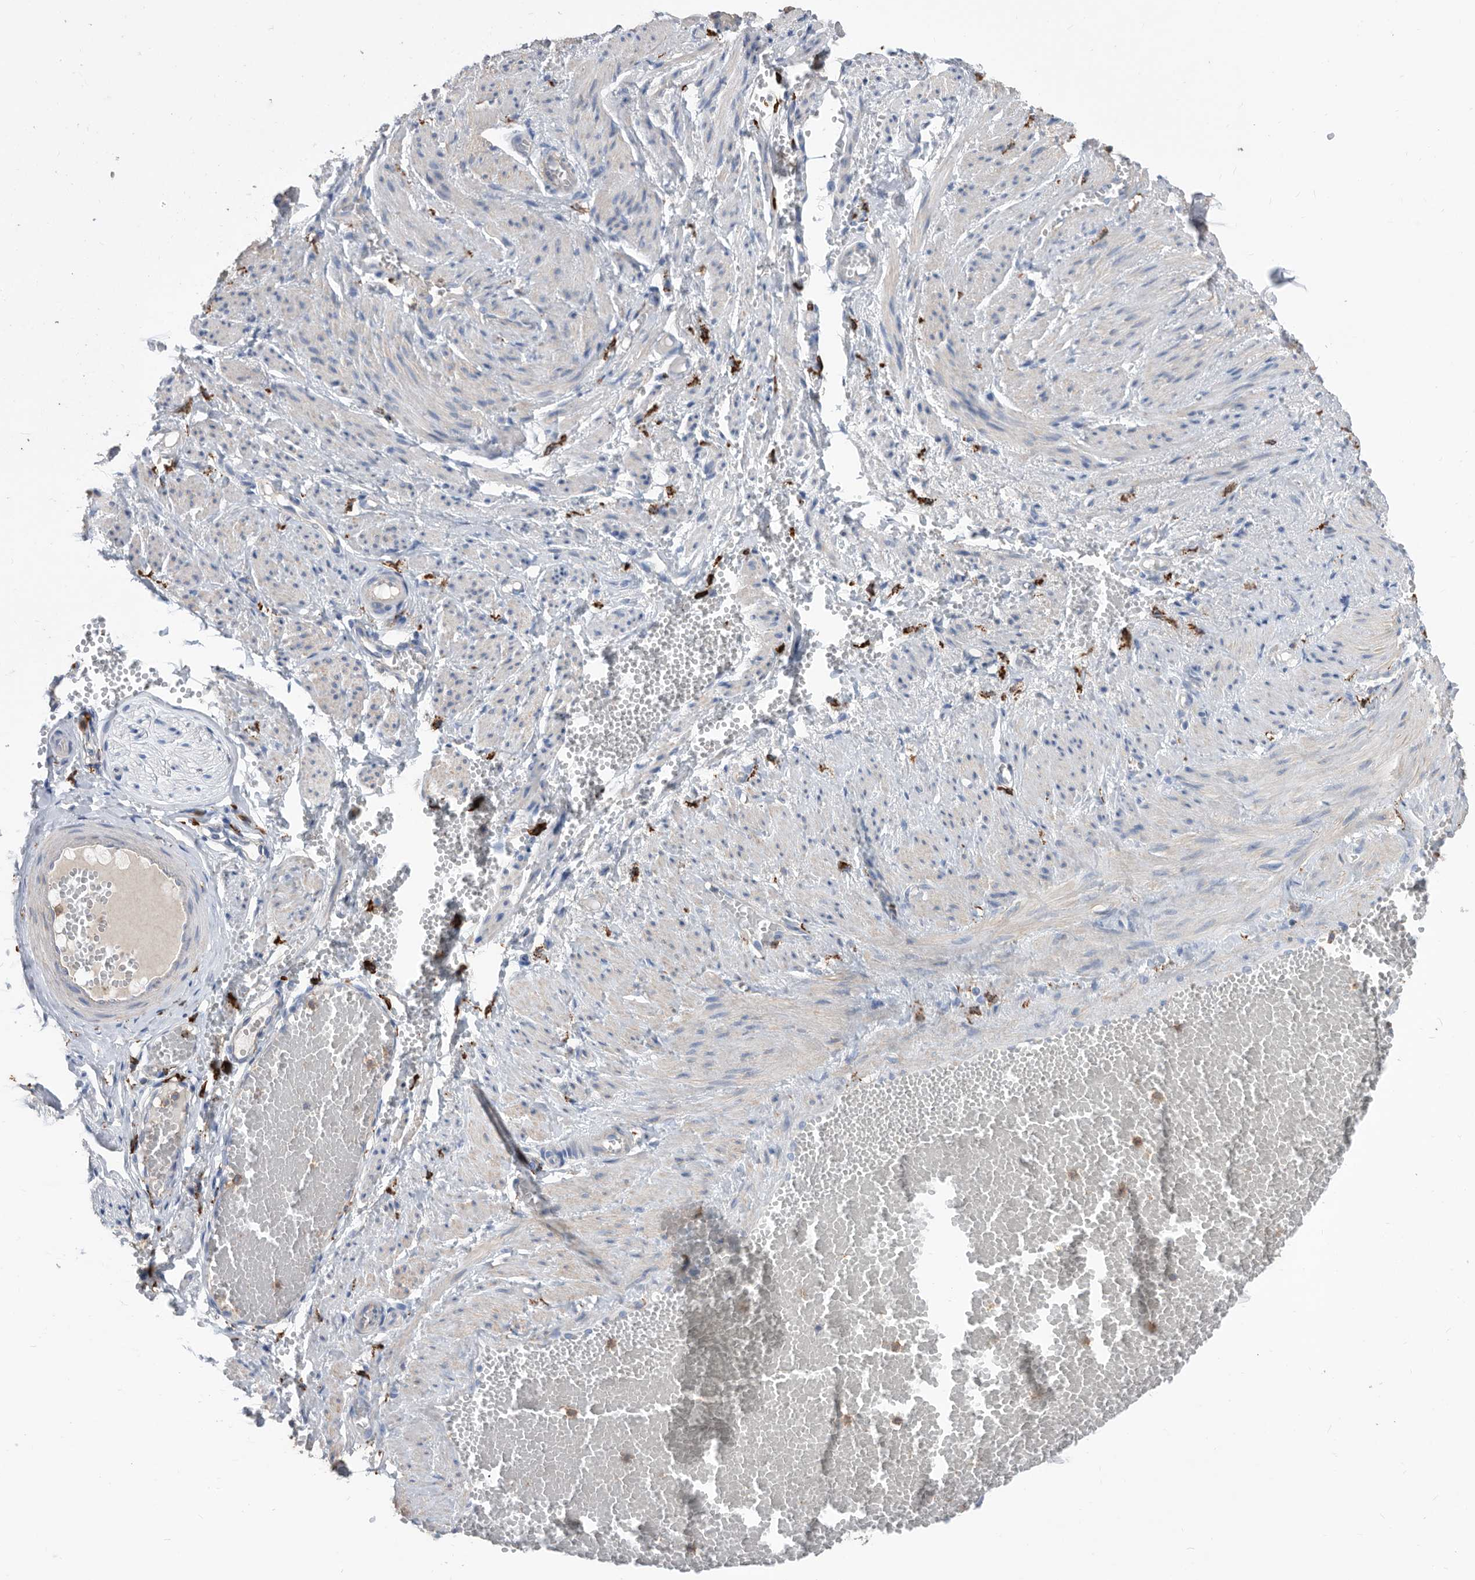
{"staining": {"intensity": "negative", "quantity": "none", "location": "none"}, "tissue": "adipose tissue", "cell_type": "Adipocytes", "image_type": "normal", "snomed": [{"axis": "morphology", "description": "Normal tissue, NOS"}, {"axis": "topography", "description": "Smooth muscle"}, {"axis": "topography", "description": "Peripheral nerve tissue"}], "caption": "Immunohistochemistry photomicrograph of unremarkable adipose tissue stained for a protein (brown), which exhibits no staining in adipocytes.", "gene": "MS4A4A", "patient": {"sex": "female", "age": 39}}